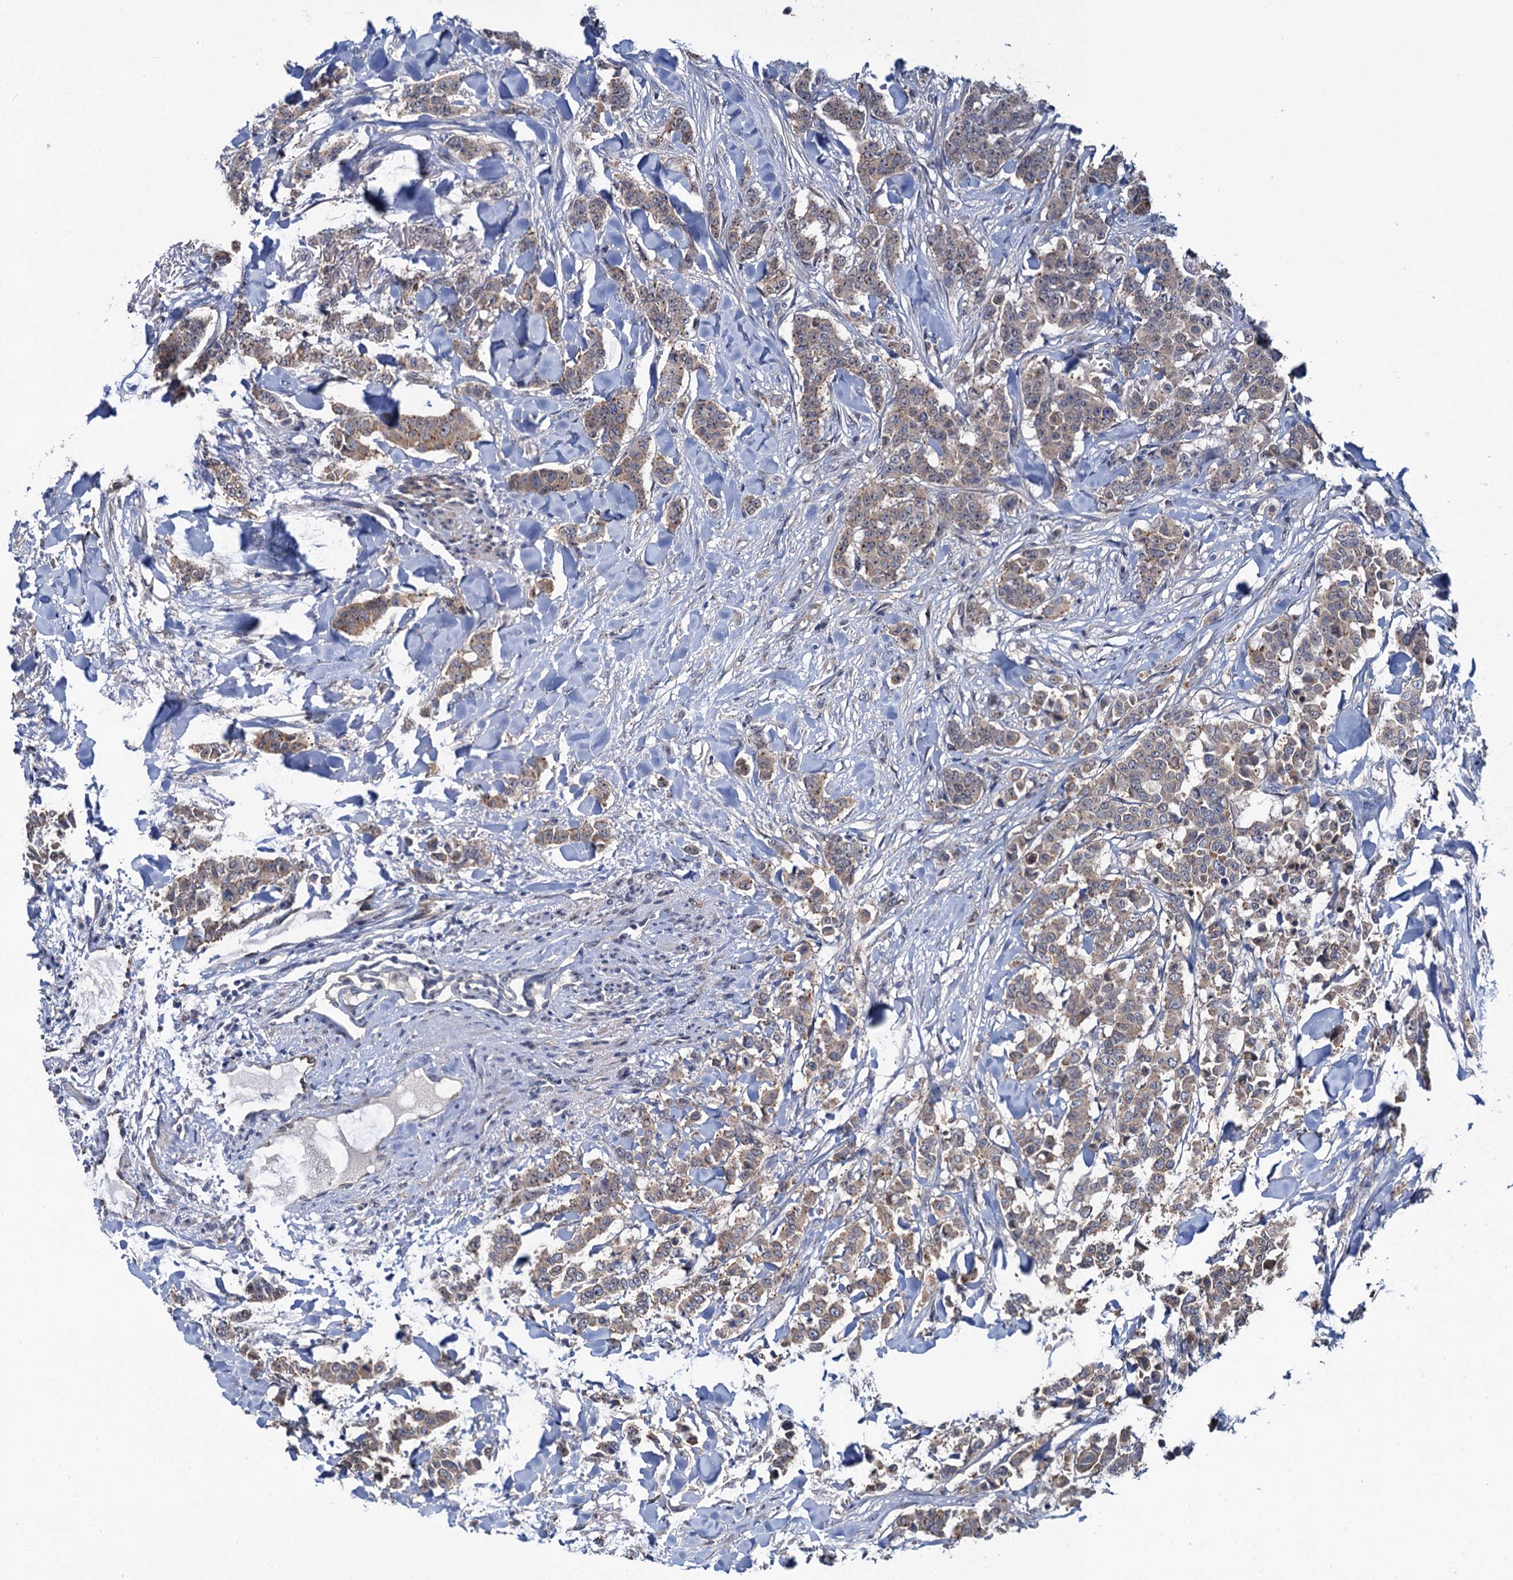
{"staining": {"intensity": "weak", "quantity": ">75%", "location": "cytoplasmic/membranous"}, "tissue": "breast cancer", "cell_type": "Tumor cells", "image_type": "cancer", "snomed": [{"axis": "morphology", "description": "Duct carcinoma"}, {"axis": "topography", "description": "Breast"}], "caption": "The immunohistochemical stain labels weak cytoplasmic/membranous positivity in tumor cells of breast cancer (invasive ductal carcinoma) tissue.", "gene": "EVX2", "patient": {"sex": "female", "age": 40}}